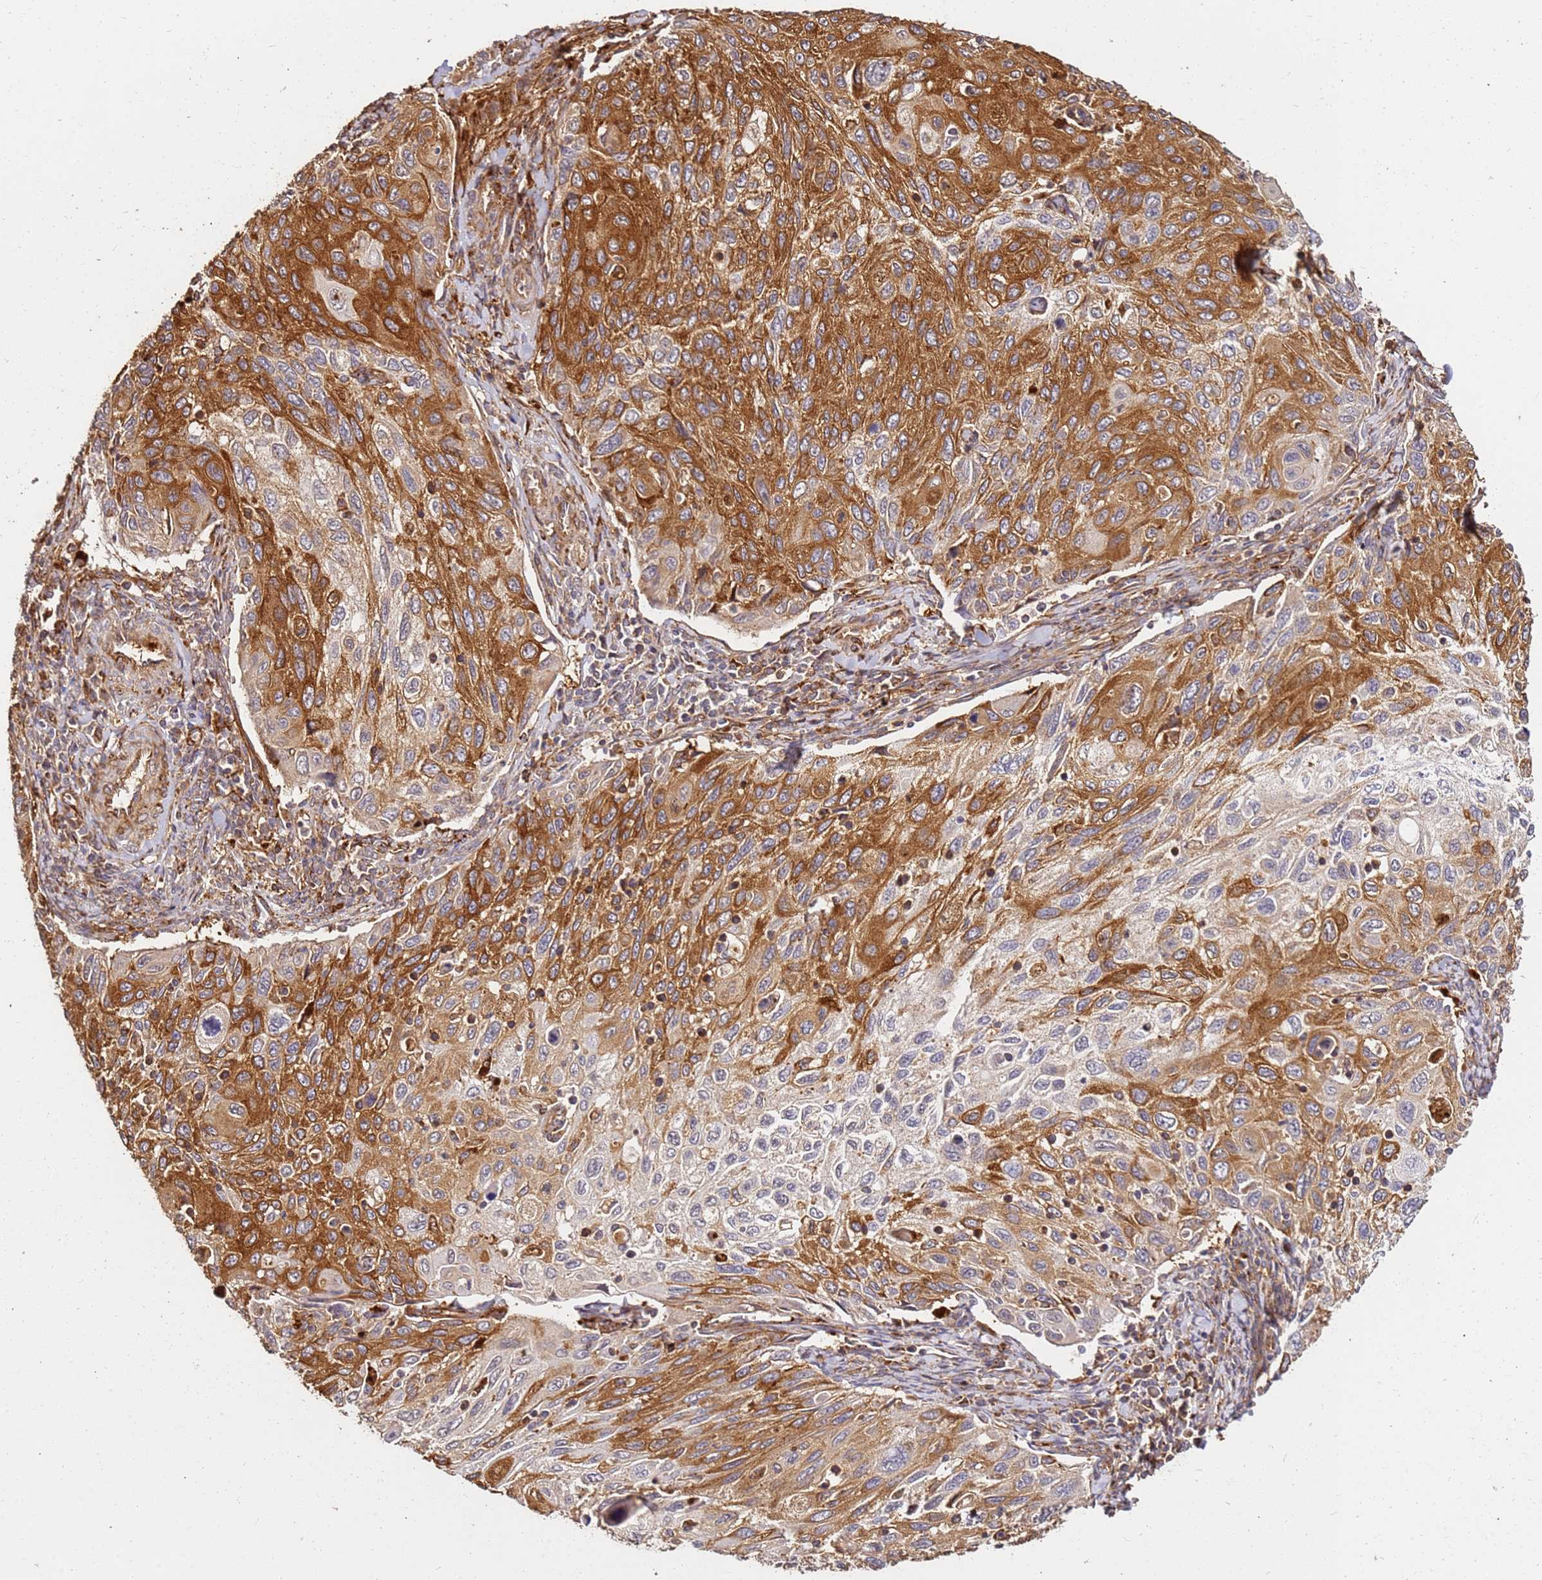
{"staining": {"intensity": "strong", "quantity": "25%-75%", "location": "cytoplasmic/membranous"}, "tissue": "cervical cancer", "cell_type": "Tumor cells", "image_type": "cancer", "snomed": [{"axis": "morphology", "description": "Squamous cell carcinoma, NOS"}, {"axis": "topography", "description": "Cervix"}], "caption": "Immunohistochemical staining of human cervical squamous cell carcinoma demonstrates high levels of strong cytoplasmic/membranous positivity in approximately 25%-75% of tumor cells.", "gene": "DVL3", "patient": {"sex": "female", "age": 70}}